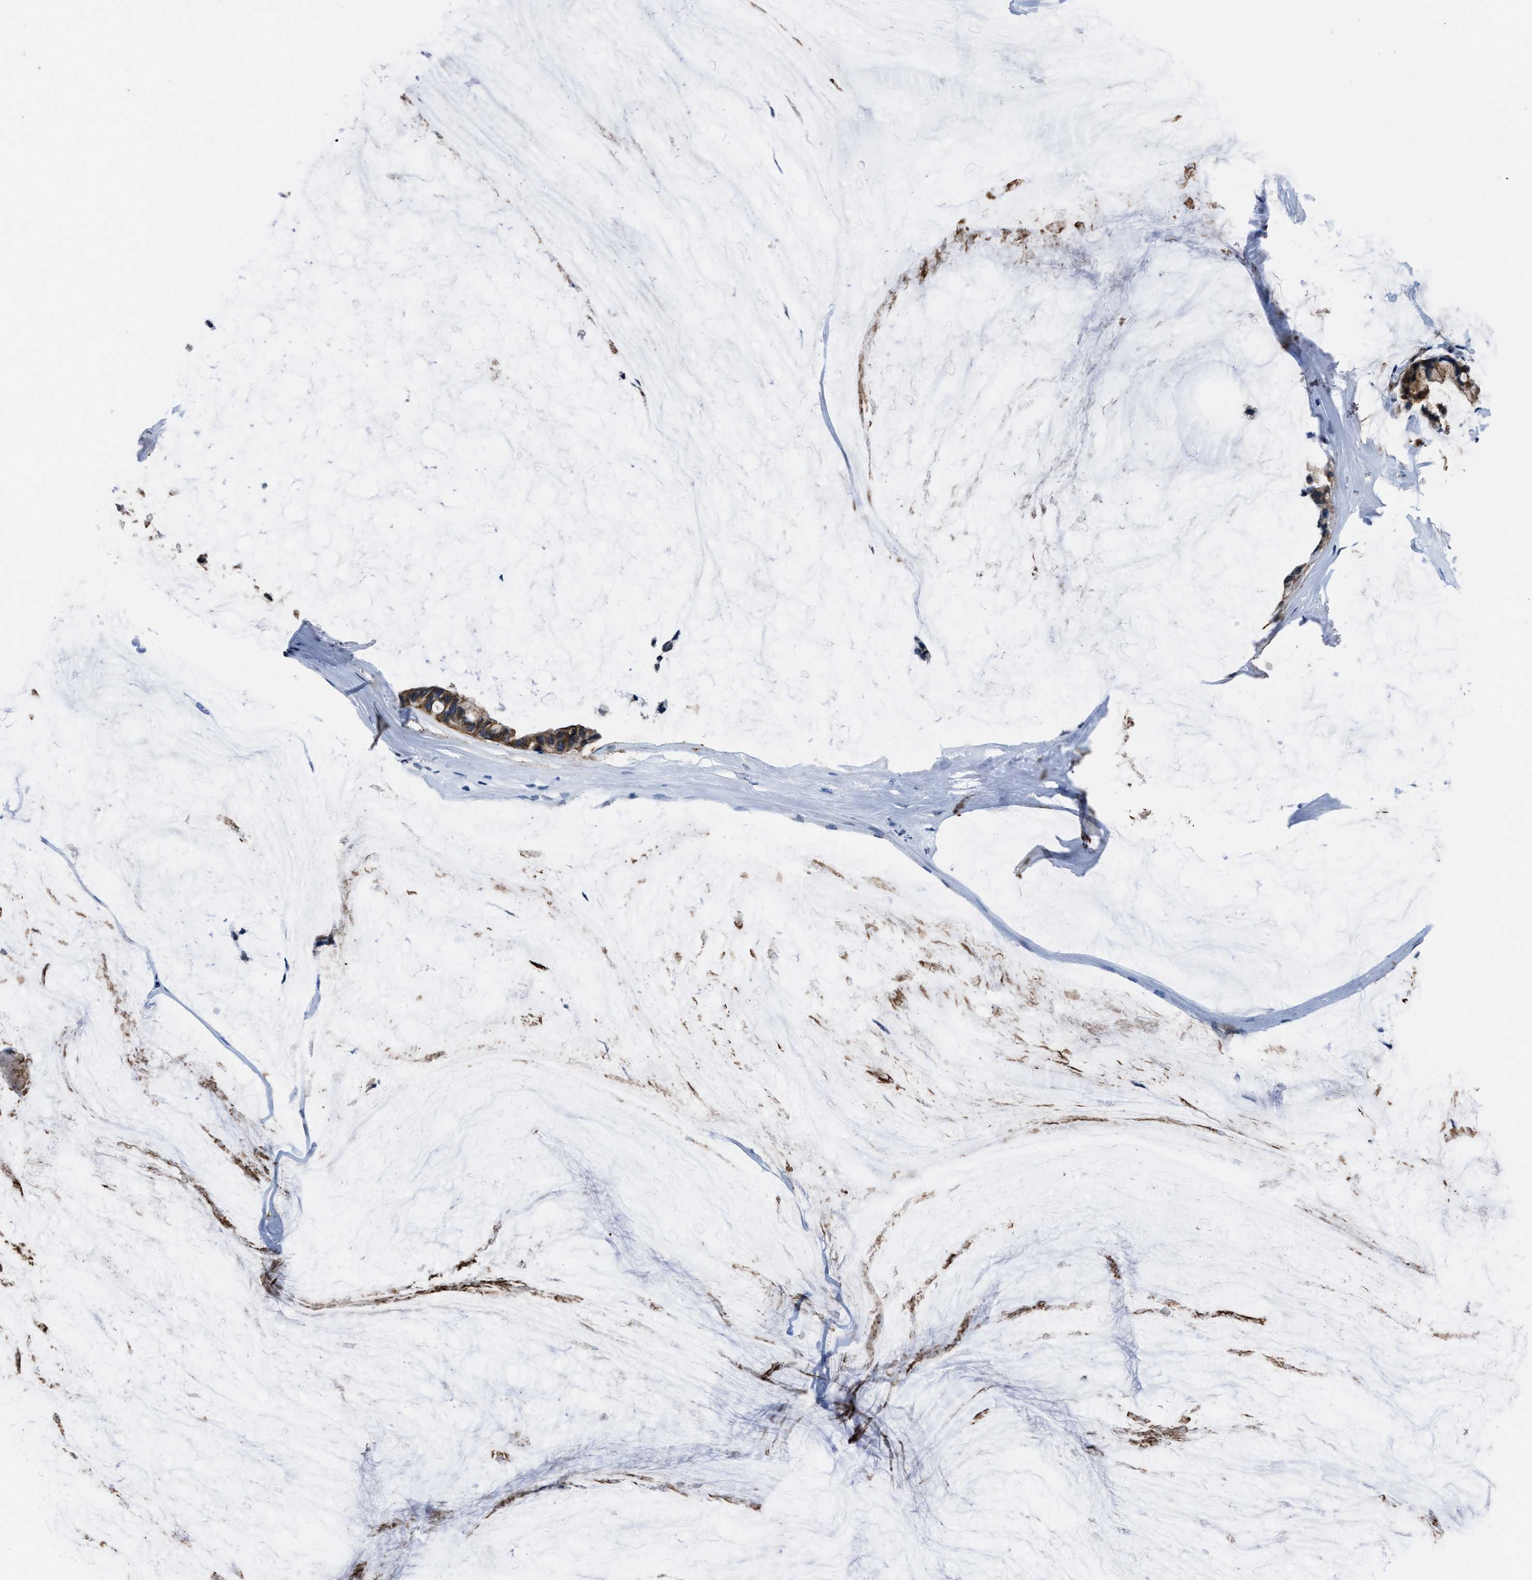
{"staining": {"intensity": "moderate", "quantity": ">75%", "location": "cytoplasmic/membranous"}, "tissue": "ovarian cancer", "cell_type": "Tumor cells", "image_type": "cancer", "snomed": [{"axis": "morphology", "description": "Cystadenocarcinoma, mucinous, NOS"}, {"axis": "topography", "description": "Ovary"}], "caption": "Protein expression by immunohistochemistry (IHC) exhibits moderate cytoplasmic/membranous positivity in approximately >75% of tumor cells in mucinous cystadenocarcinoma (ovarian).", "gene": "MARCKSL1", "patient": {"sex": "female", "age": 39}}